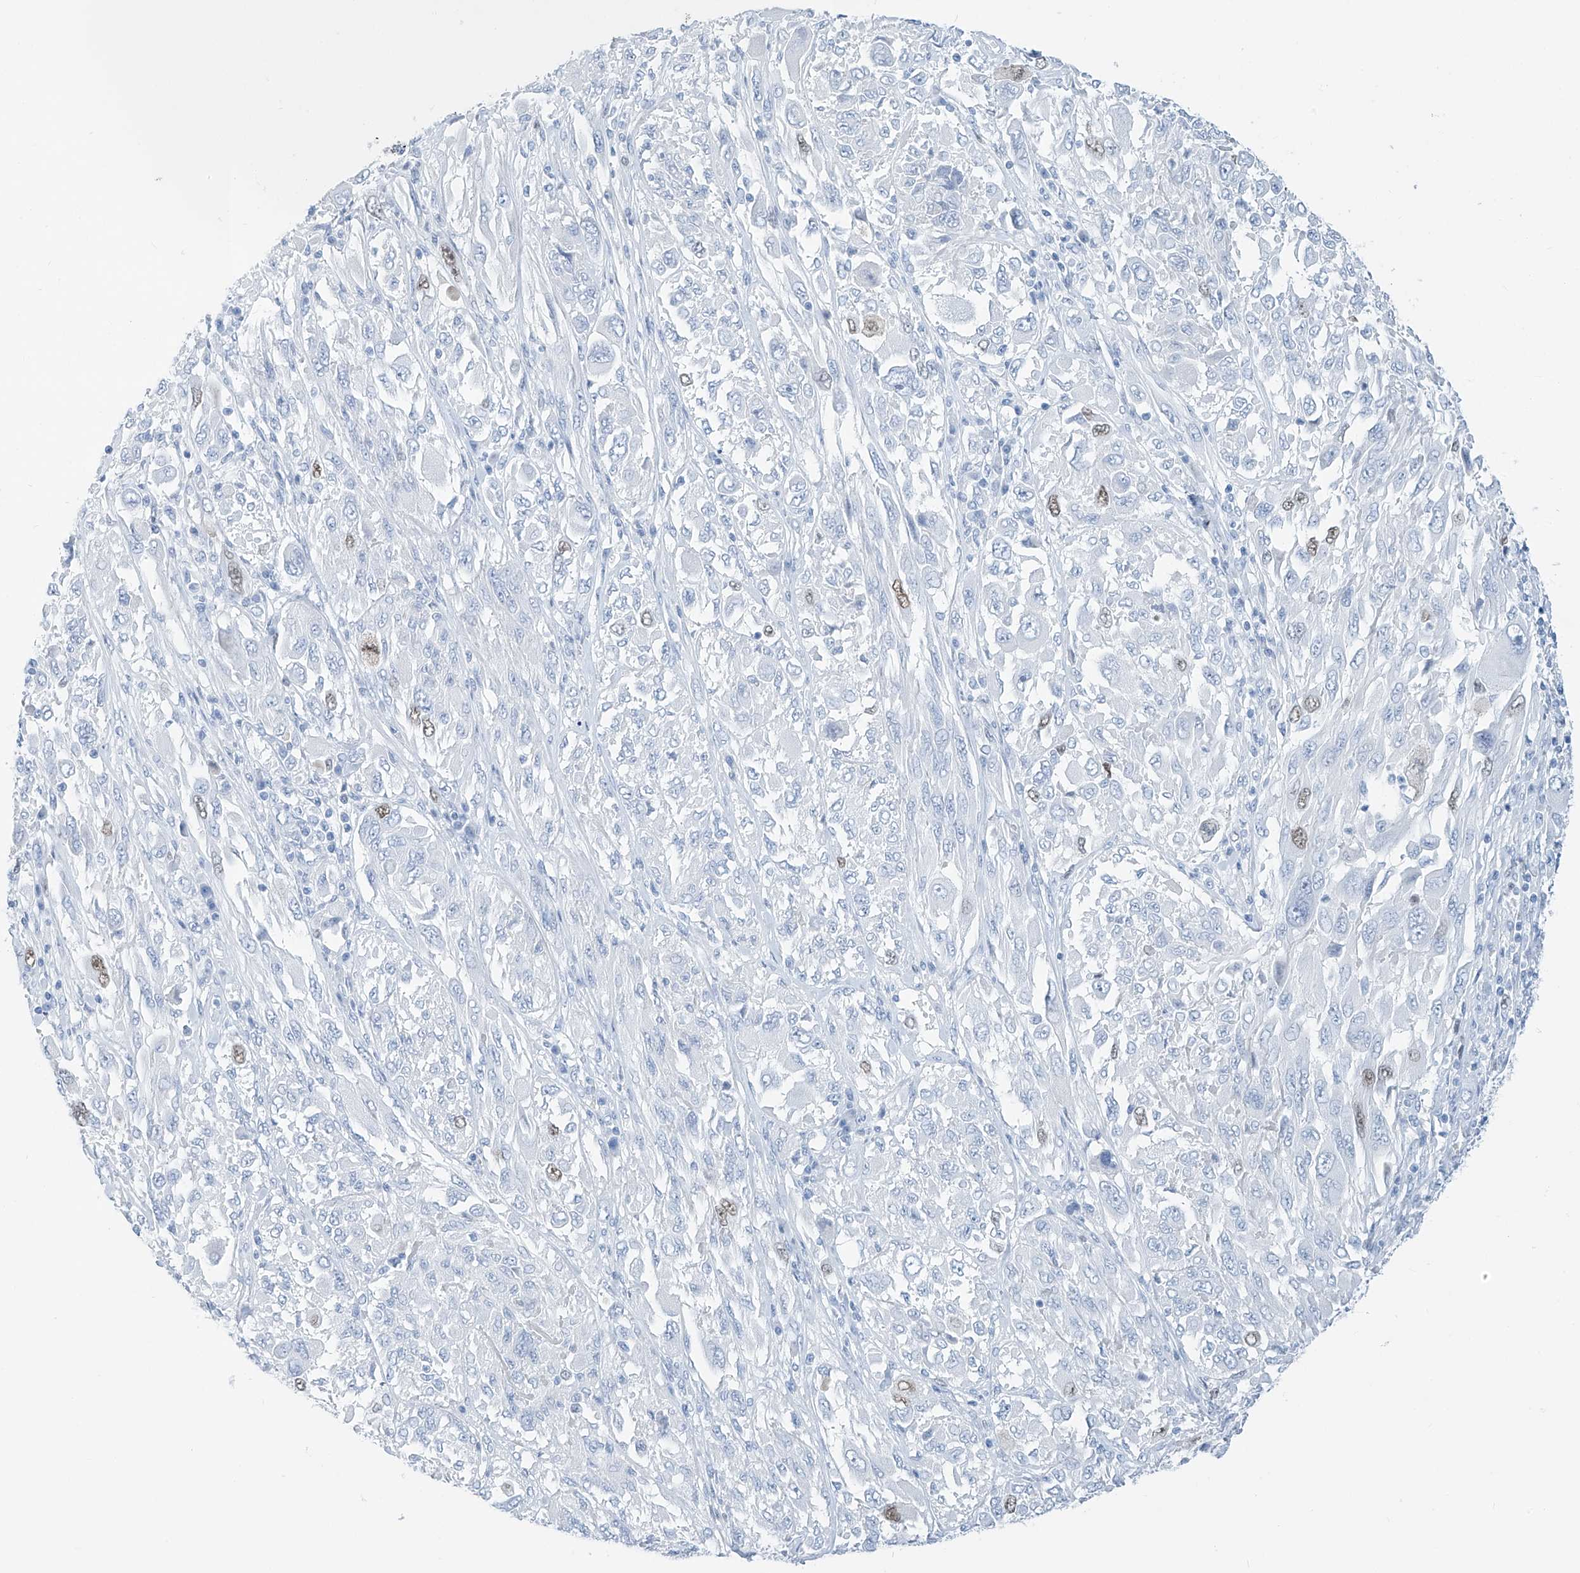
{"staining": {"intensity": "weak", "quantity": "<25%", "location": "nuclear"}, "tissue": "melanoma", "cell_type": "Tumor cells", "image_type": "cancer", "snomed": [{"axis": "morphology", "description": "Malignant melanoma, NOS"}, {"axis": "topography", "description": "Skin"}], "caption": "The micrograph exhibits no significant expression in tumor cells of melanoma. (DAB (3,3'-diaminobenzidine) immunohistochemistry (IHC) with hematoxylin counter stain).", "gene": "SGO2", "patient": {"sex": "female", "age": 91}}